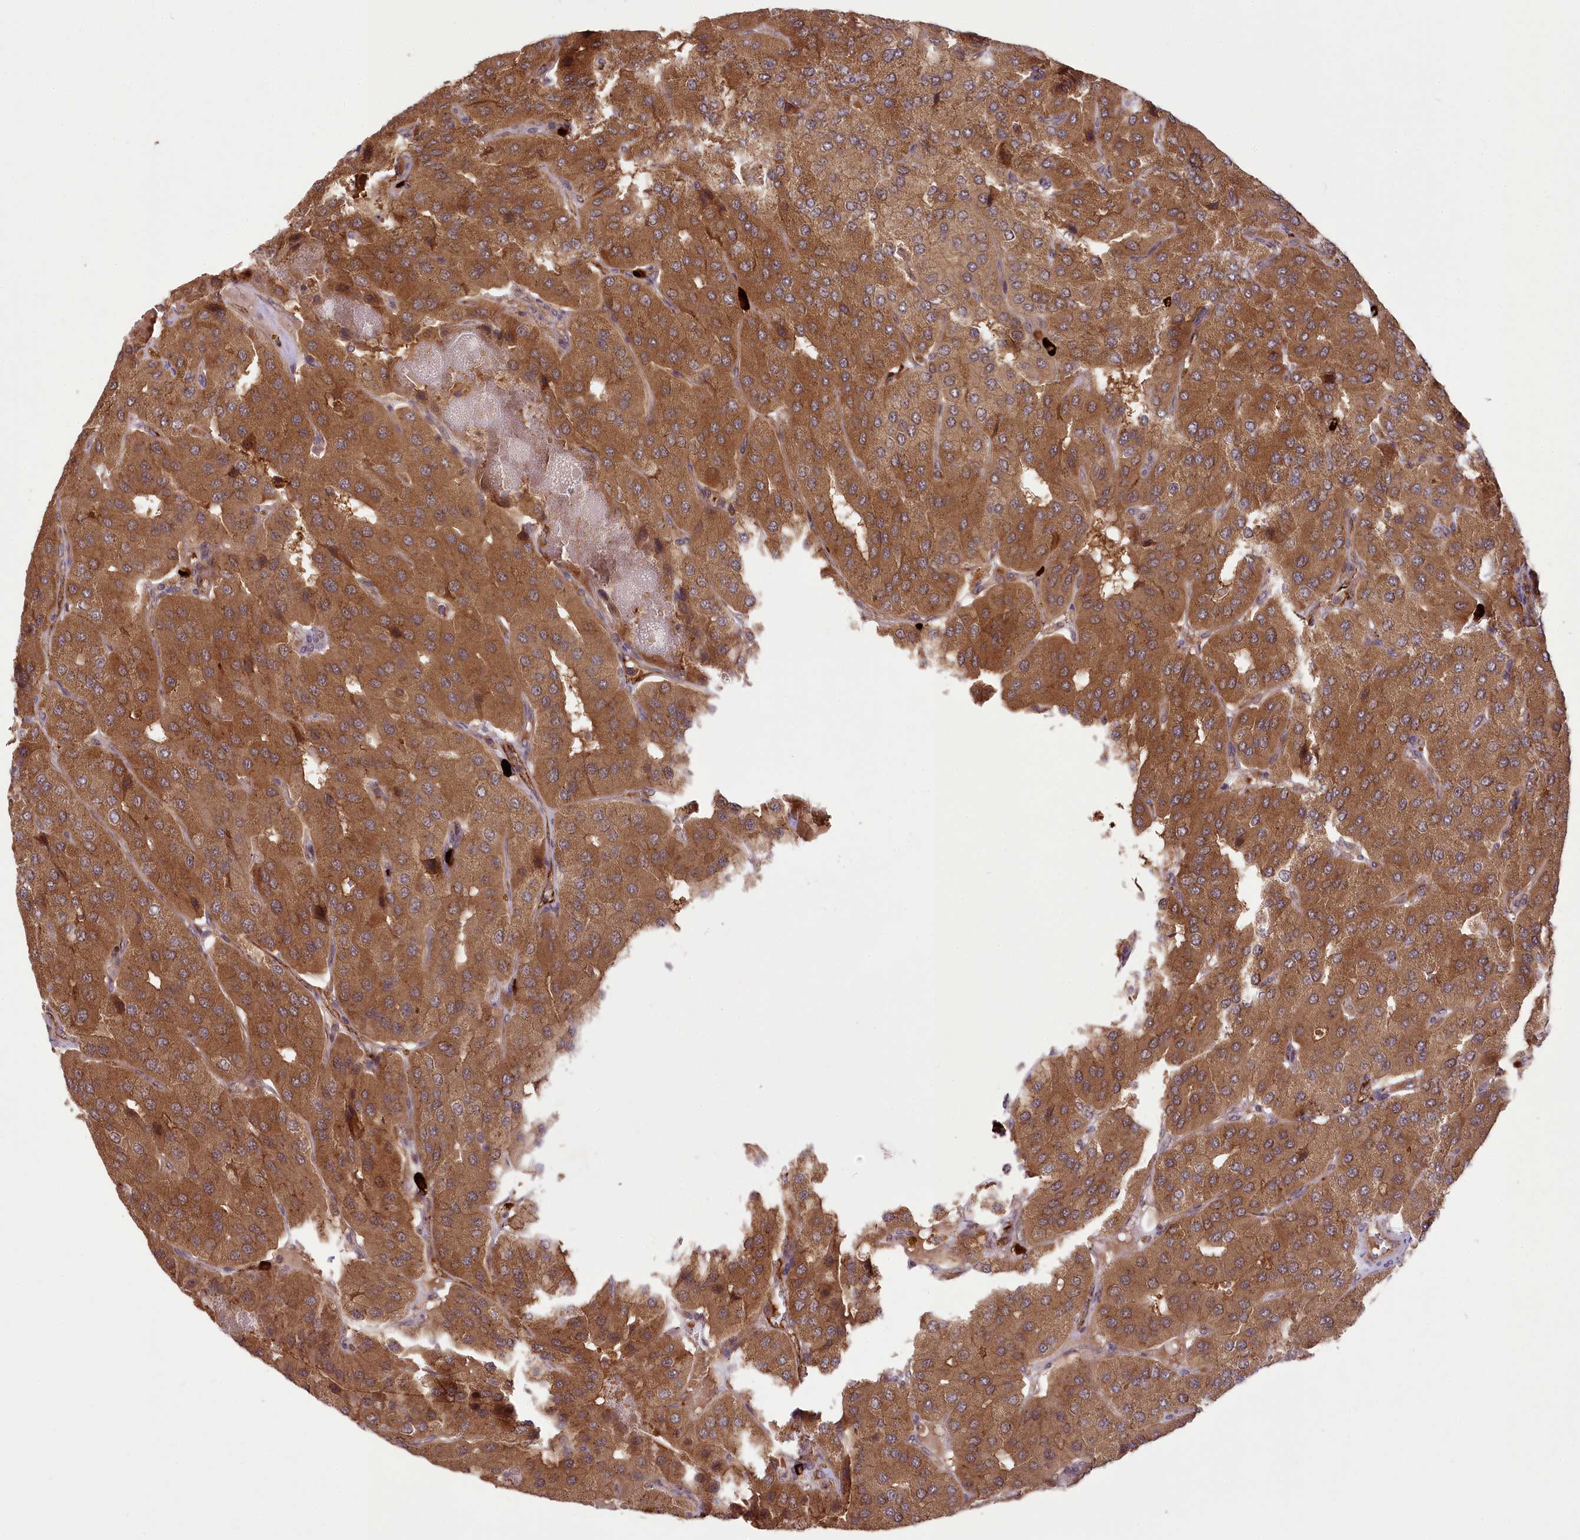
{"staining": {"intensity": "moderate", "quantity": ">75%", "location": "cytoplasmic/membranous"}, "tissue": "parathyroid gland", "cell_type": "Glandular cells", "image_type": "normal", "snomed": [{"axis": "morphology", "description": "Normal tissue, NOS"}, {"axis": "morphology", "description": "Adenoma, NOS"}, {"axis": "topography", "description": "Parathyroid gland"}], "caption": "This image displays unremarkable parathyroid gland stained with immunohistochemistry (IHC) to label a protein in brown. The cytoplasmic/membranous of glandular cells show moderate positivity for the protein. Nuclei are counter-stained blue.", "gene": "CARD19", "patient": {"sex": "female", "age": 86}}